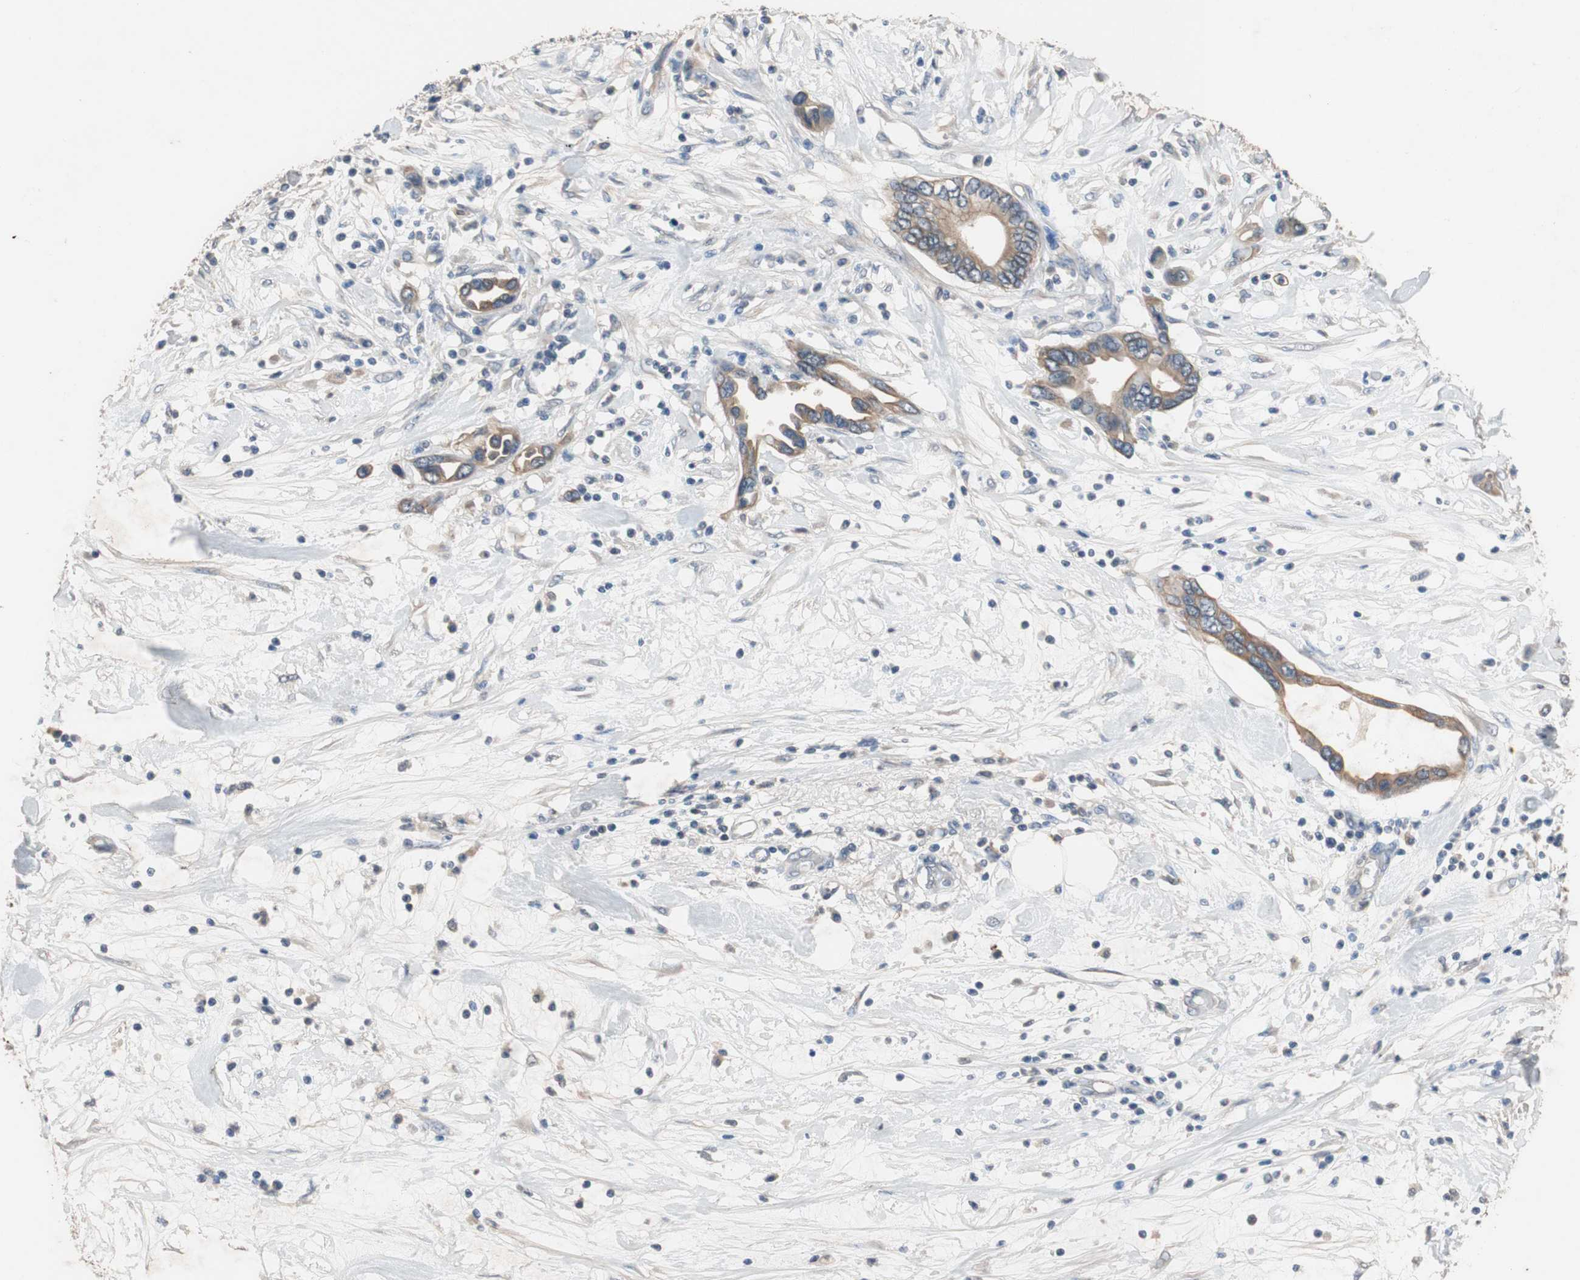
{"staining": {"intensity": "moderate", "quantity": ">75%", "location": "cytoplasmic/membranous"}, "tissue": "pancreatic cancer", "cell_type": "Tumor cells", "image_type": "cancer", "snomed": [{"axis": "morphology", "description": "Adenocarcinoma, NOS"}, {"axis": "topography", "description": "Pancreas"}], "caption": "DAB immunohistochemical staining of human adenocarcinoma (pancreatic) exhibits moderate cytoplasmic/membranous protein staining in approximately >75% of tumor cells. The staining was performed using DAB to visualize the protein expression in brown, while the nuclei were stained in blue with hematoxylin (Magnification: 20x).", "gene": "ADAP1", "patient": {"sex": "female", "age": 57}}